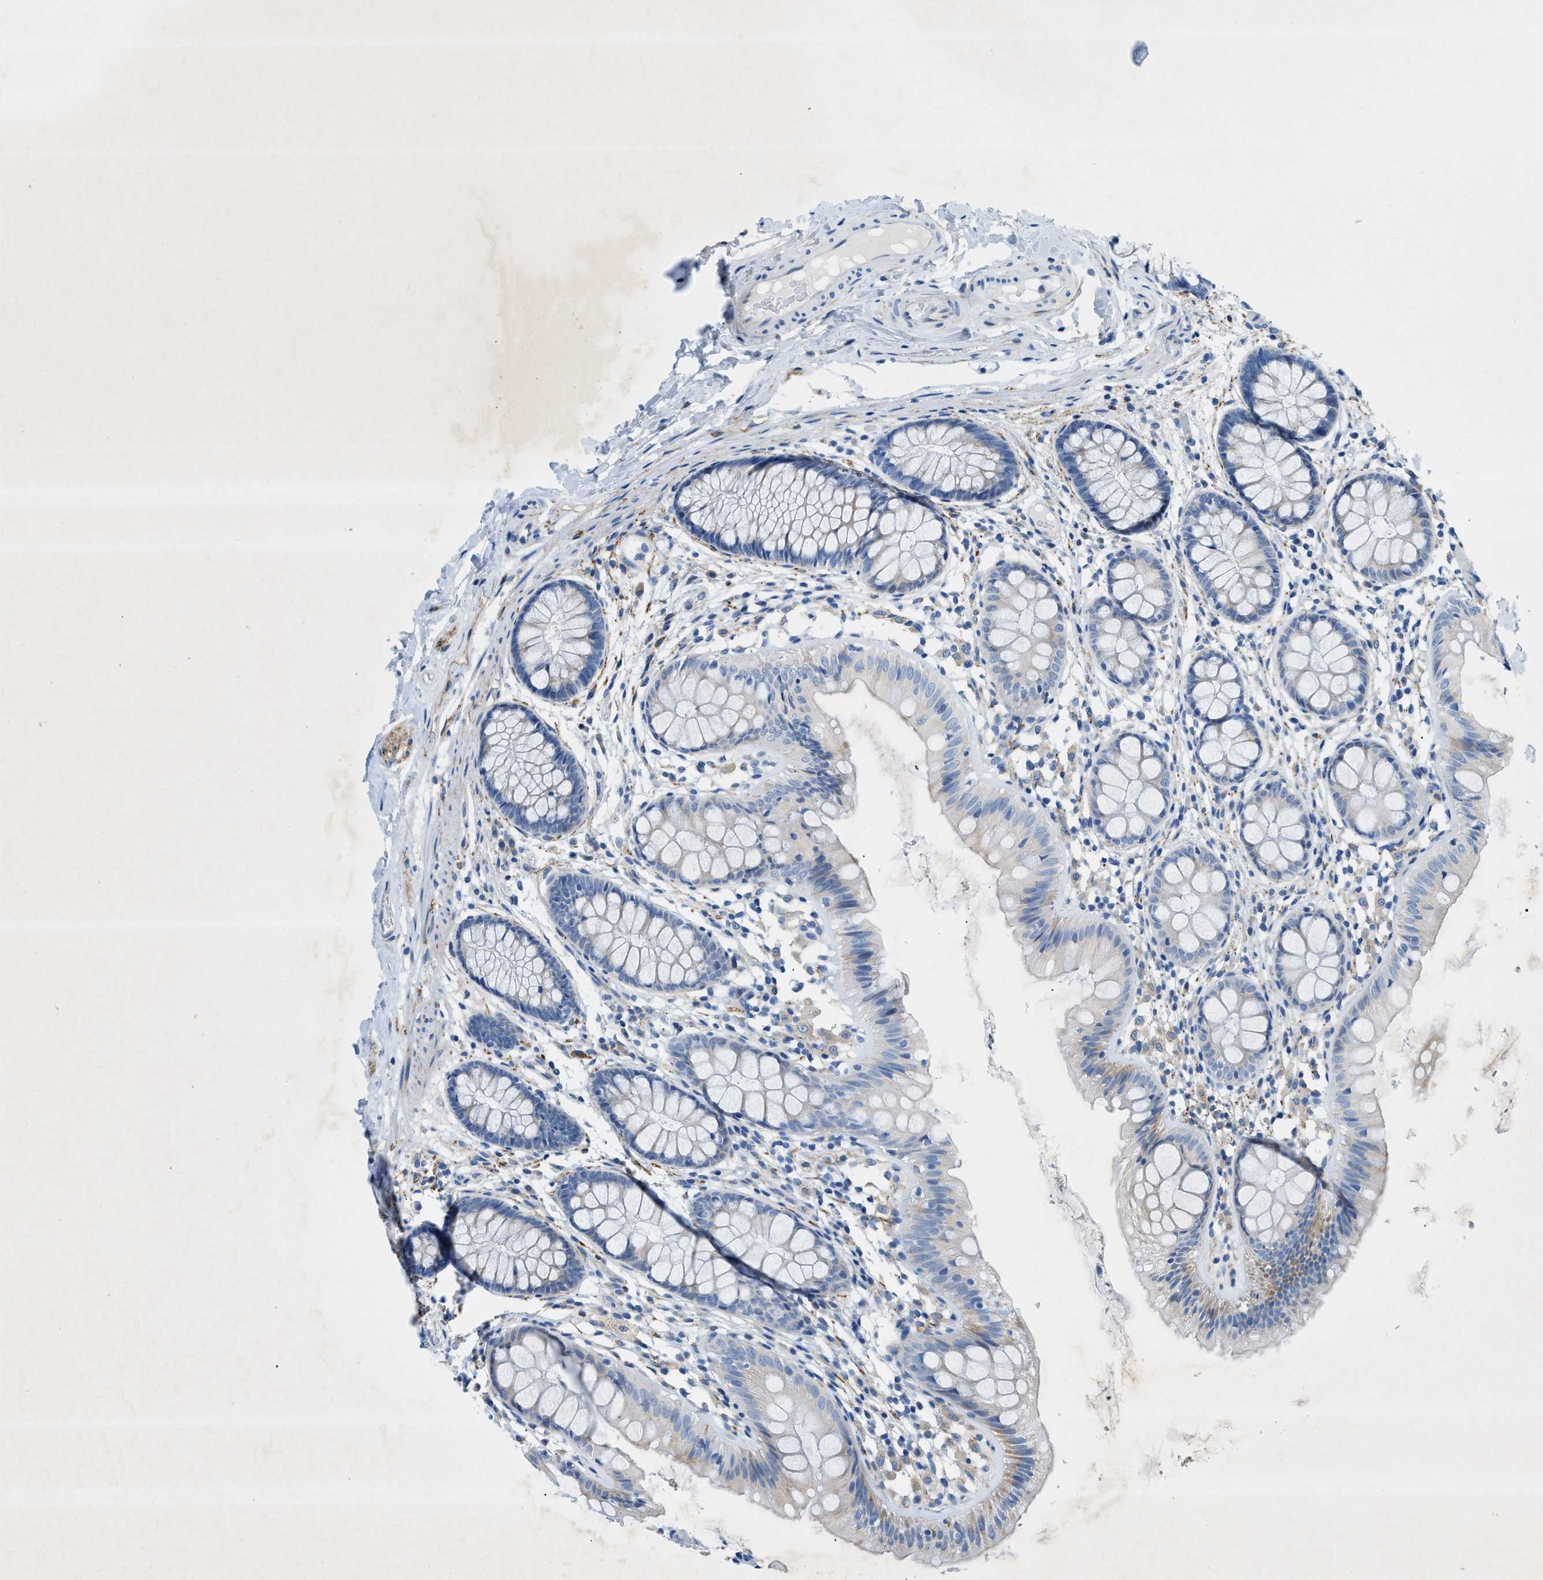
{"staining": {"intensity": "negative", "quantity": "none", "location": "none"}, "tissue": "colon", "cell_type": "Endothelial cells", "image_type": "normal", "snomed": [{"axis": "morphology", "description": "Normal tissue, NOS"}, {"axis": "topography", "description": "Colon"}], "caption": "A high-resolution micrograph shows immunohistochemistry (IHC) staining of unremarkable colon, which demonstrates no significant expression in endothelial cells.", "gene": "ZDHHC13", "patient": {"sex": "female", "age": 56}}